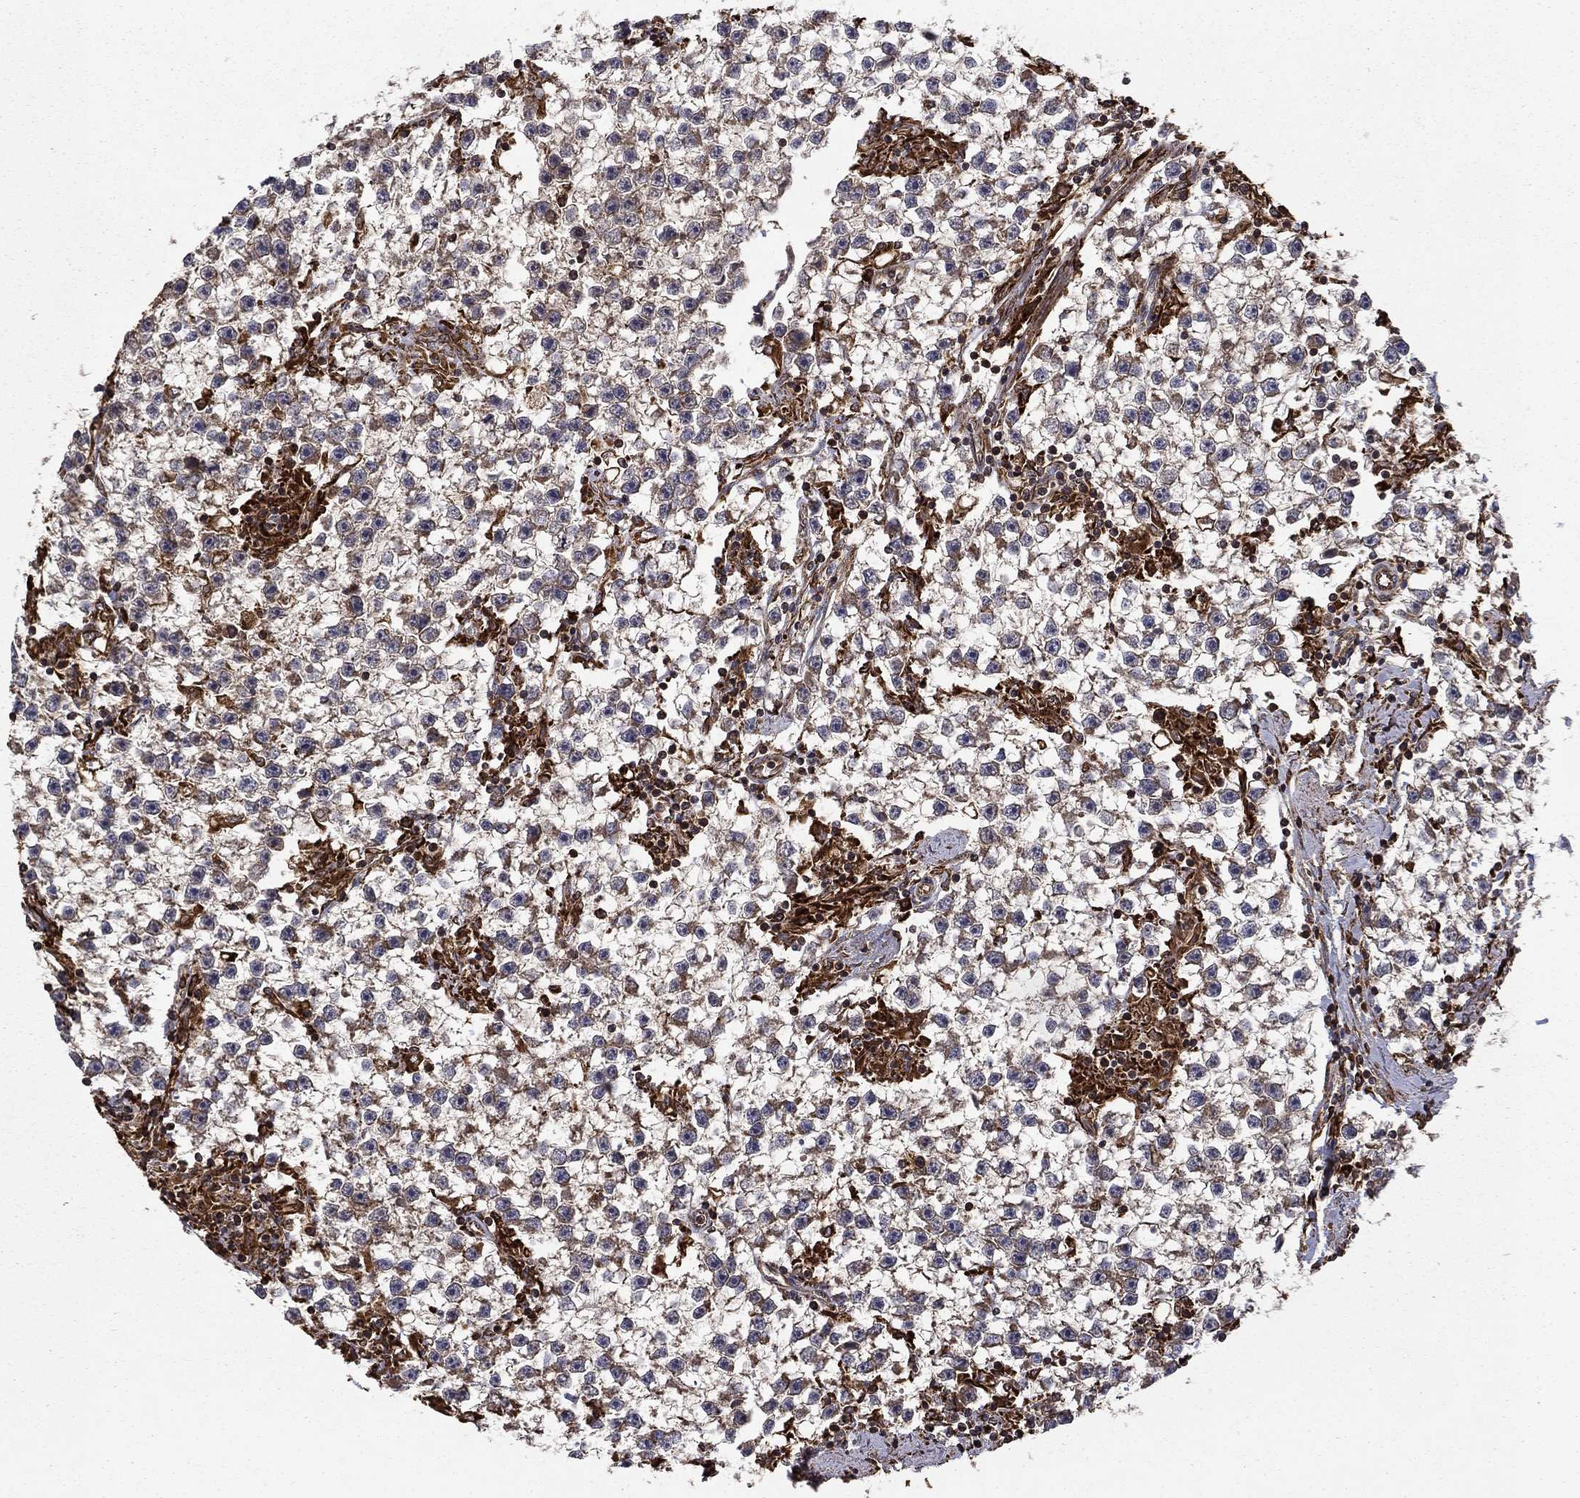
{"staining": {"intensity": "negative", "quantity": "none", "location": "none"}, "tissue": "testis cancer", "cell_type": "Tumor cells", "image_type": "cancer", "snomed": [{"axis": "morphology", "description": "Seminoma, NOS"}, {"axis": "topography", "description": "Testis"}], "caption": "DAB (3,3'-diaminobenzidine) immunohistochemical staining of human testis seminoma demonstrates no significant expression in tumor cells.", "gene": "BABAM2", "patient": {"sex": "male", "age": 59}}